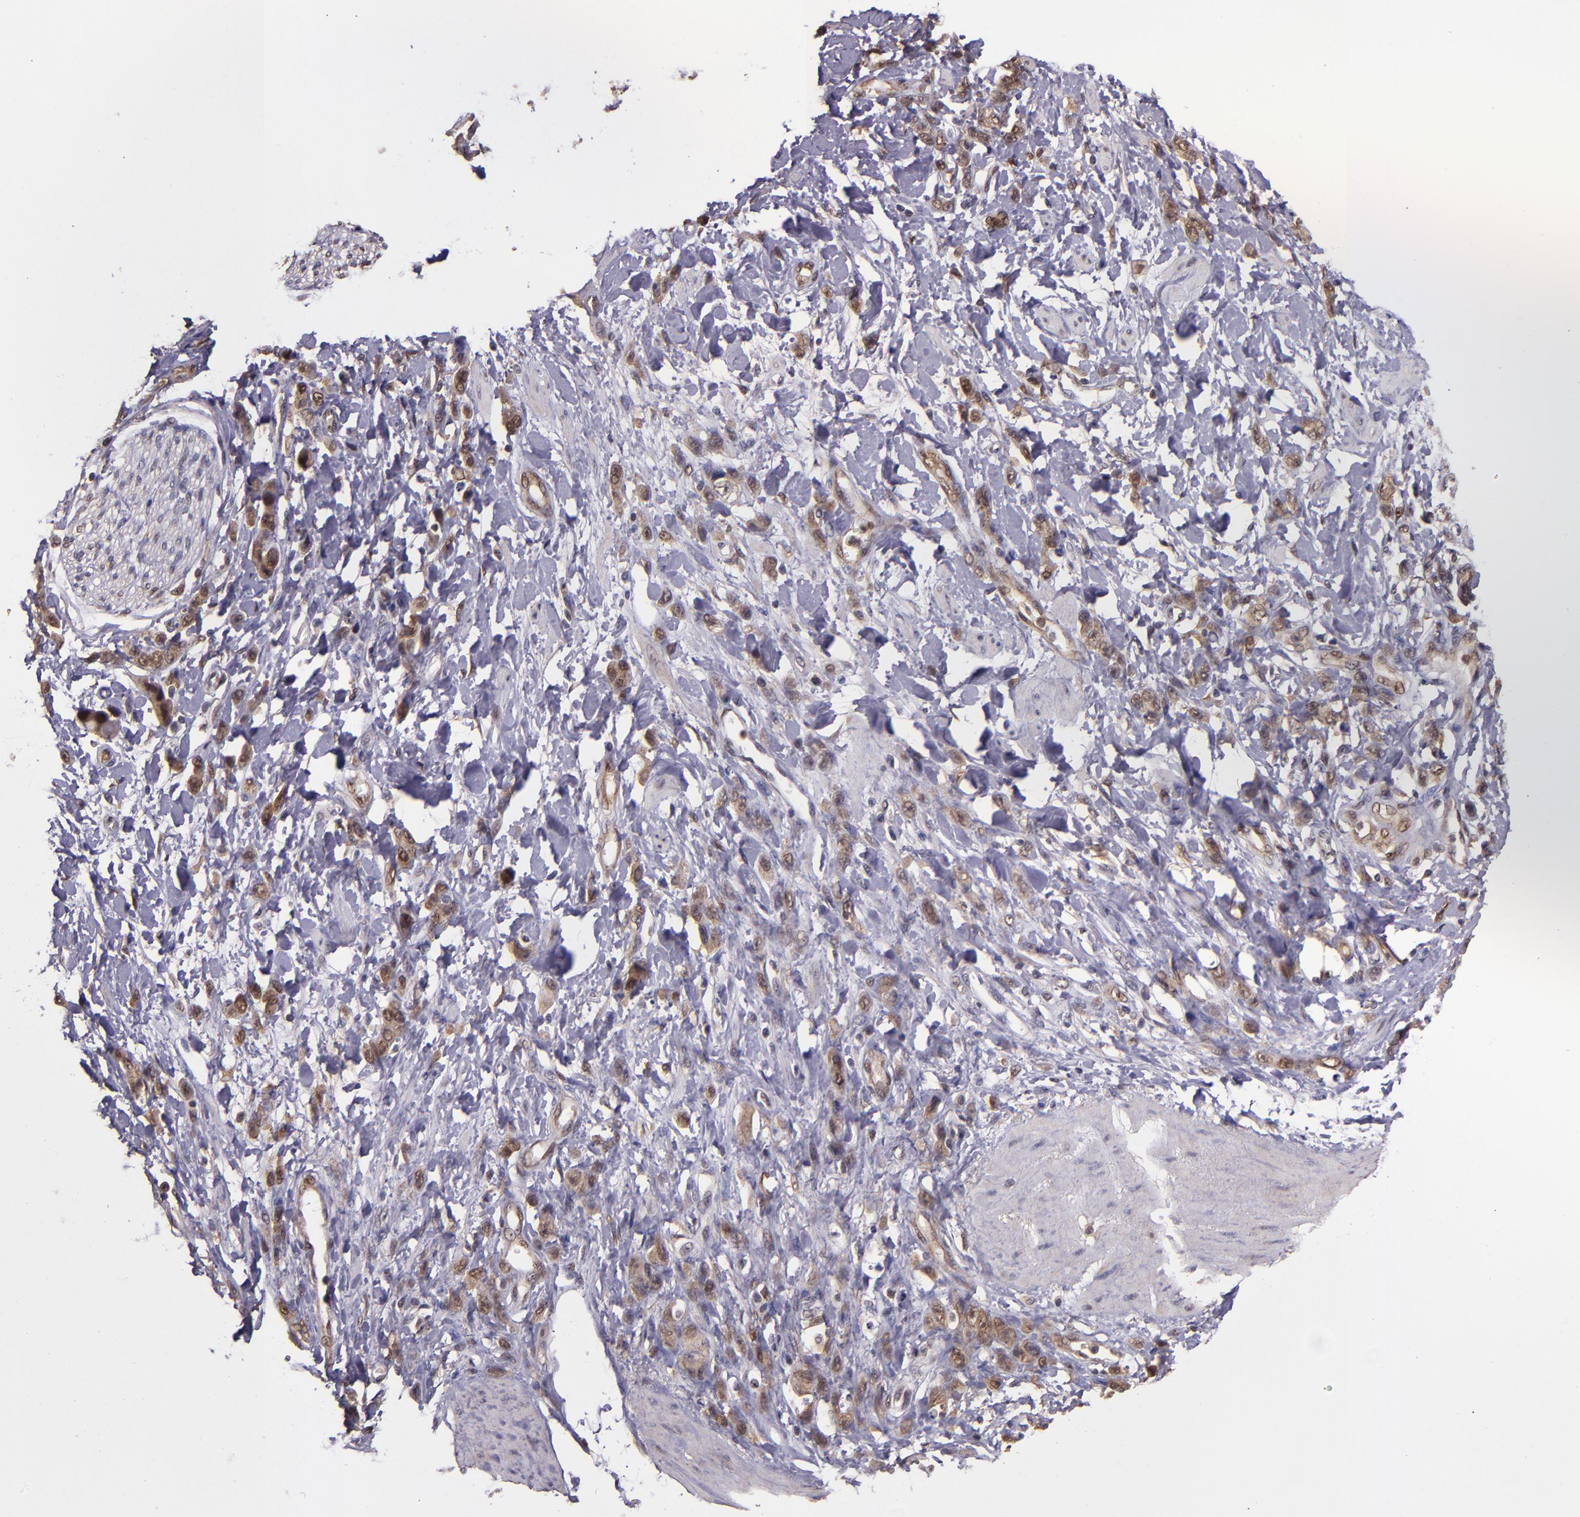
{"staining": {"intensity": "moderate", "quantity": "25%-75%", "location": "cytoplasmic/membranous,nuclear"}, "tissue": "stomach cancer", "cell_type": "Tumor cells", "image_type": "cancer", "snomed": [{"axis": "morphology", "description": "Normal tissue, NOS"}, {"axis": "morphology", "description": "Adenocarcinoma, NOS"}, {"axis": "topography", "description": "Stomach"}], "caption": "Immunohistochemical staining of stomach cancer (adenocarcinoma) reveals moderate cytoplasmic/membranous and nuclear protein expression in about 25%-75% of tumor cells. (DAB IHC, brown staining for protein, blue staining for nuclei).", "gene": "STAT6", "patient": {"sex": "male", "age": 82}}